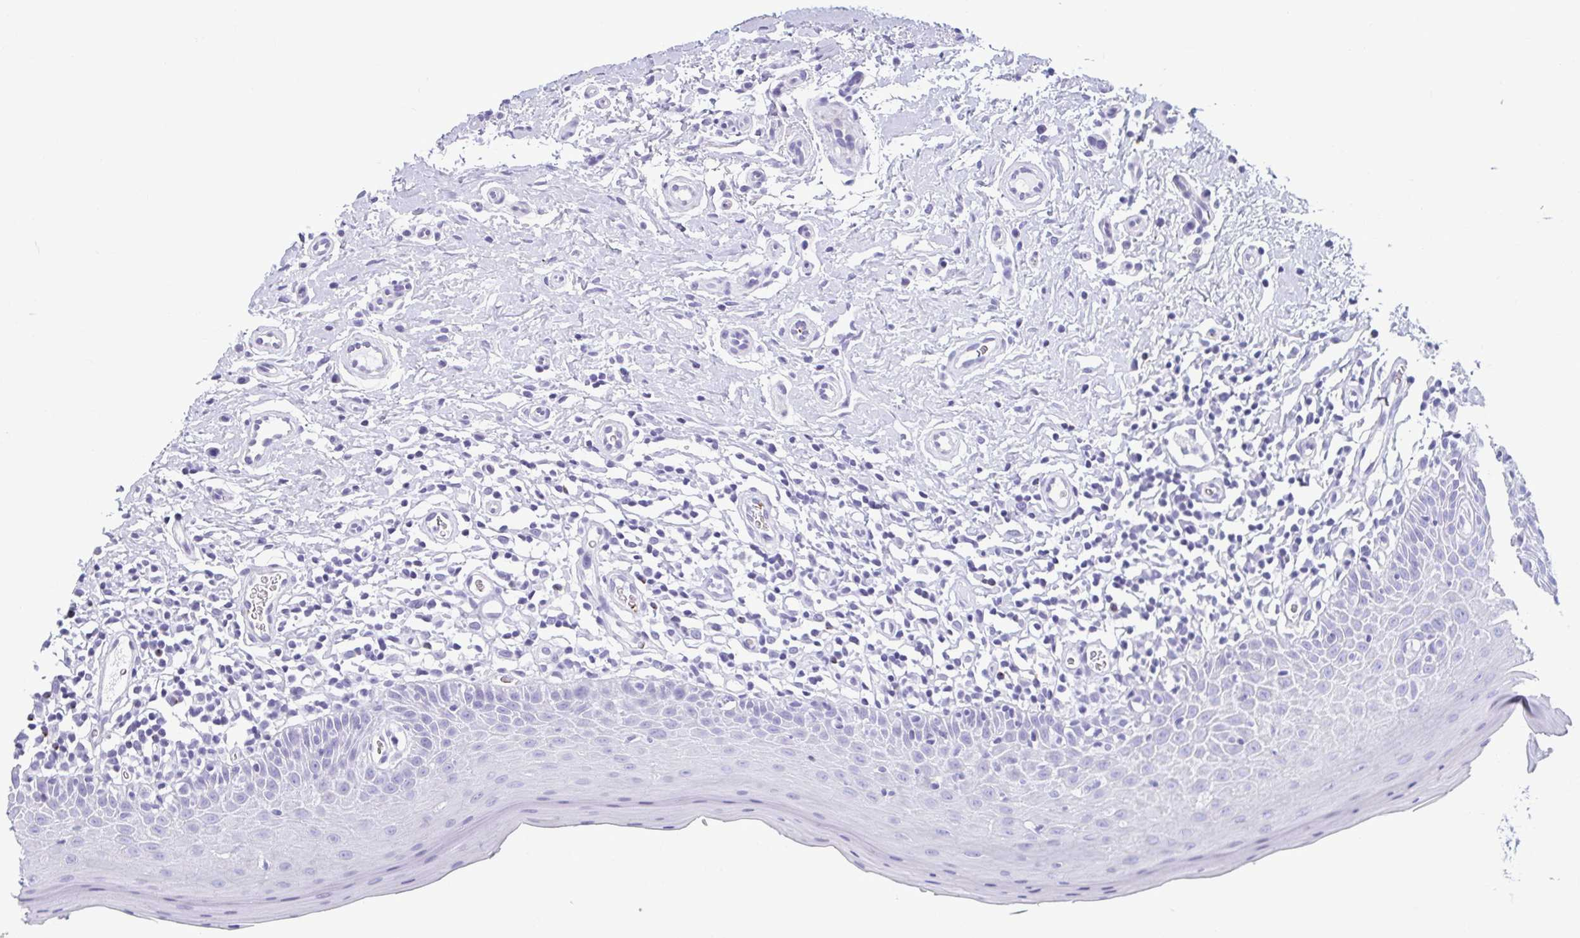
{"staining": {"intensity": "negative", "quantity": "none", "location": "none"}, "tissue": "oral mucosa", "cell_type": "Squamous epithelial cells", "image_type": "normal", "snomed": [{"axis": "morphology", "description": "Normal tissue, NOS"}, {"axis": "topography", "description": "Oral tissue"}, {"axis": "topography", "description": "Tounge, NOS"}], "caption": "Histopathology image shows no protein positivity in squamous epithelial cells of benign oral mucosa. (Immunohistochemistry, brightfield microscopy, high magnification).", "gene": "TCEAL3", "patient": {"sex": "female", "age": 58}}